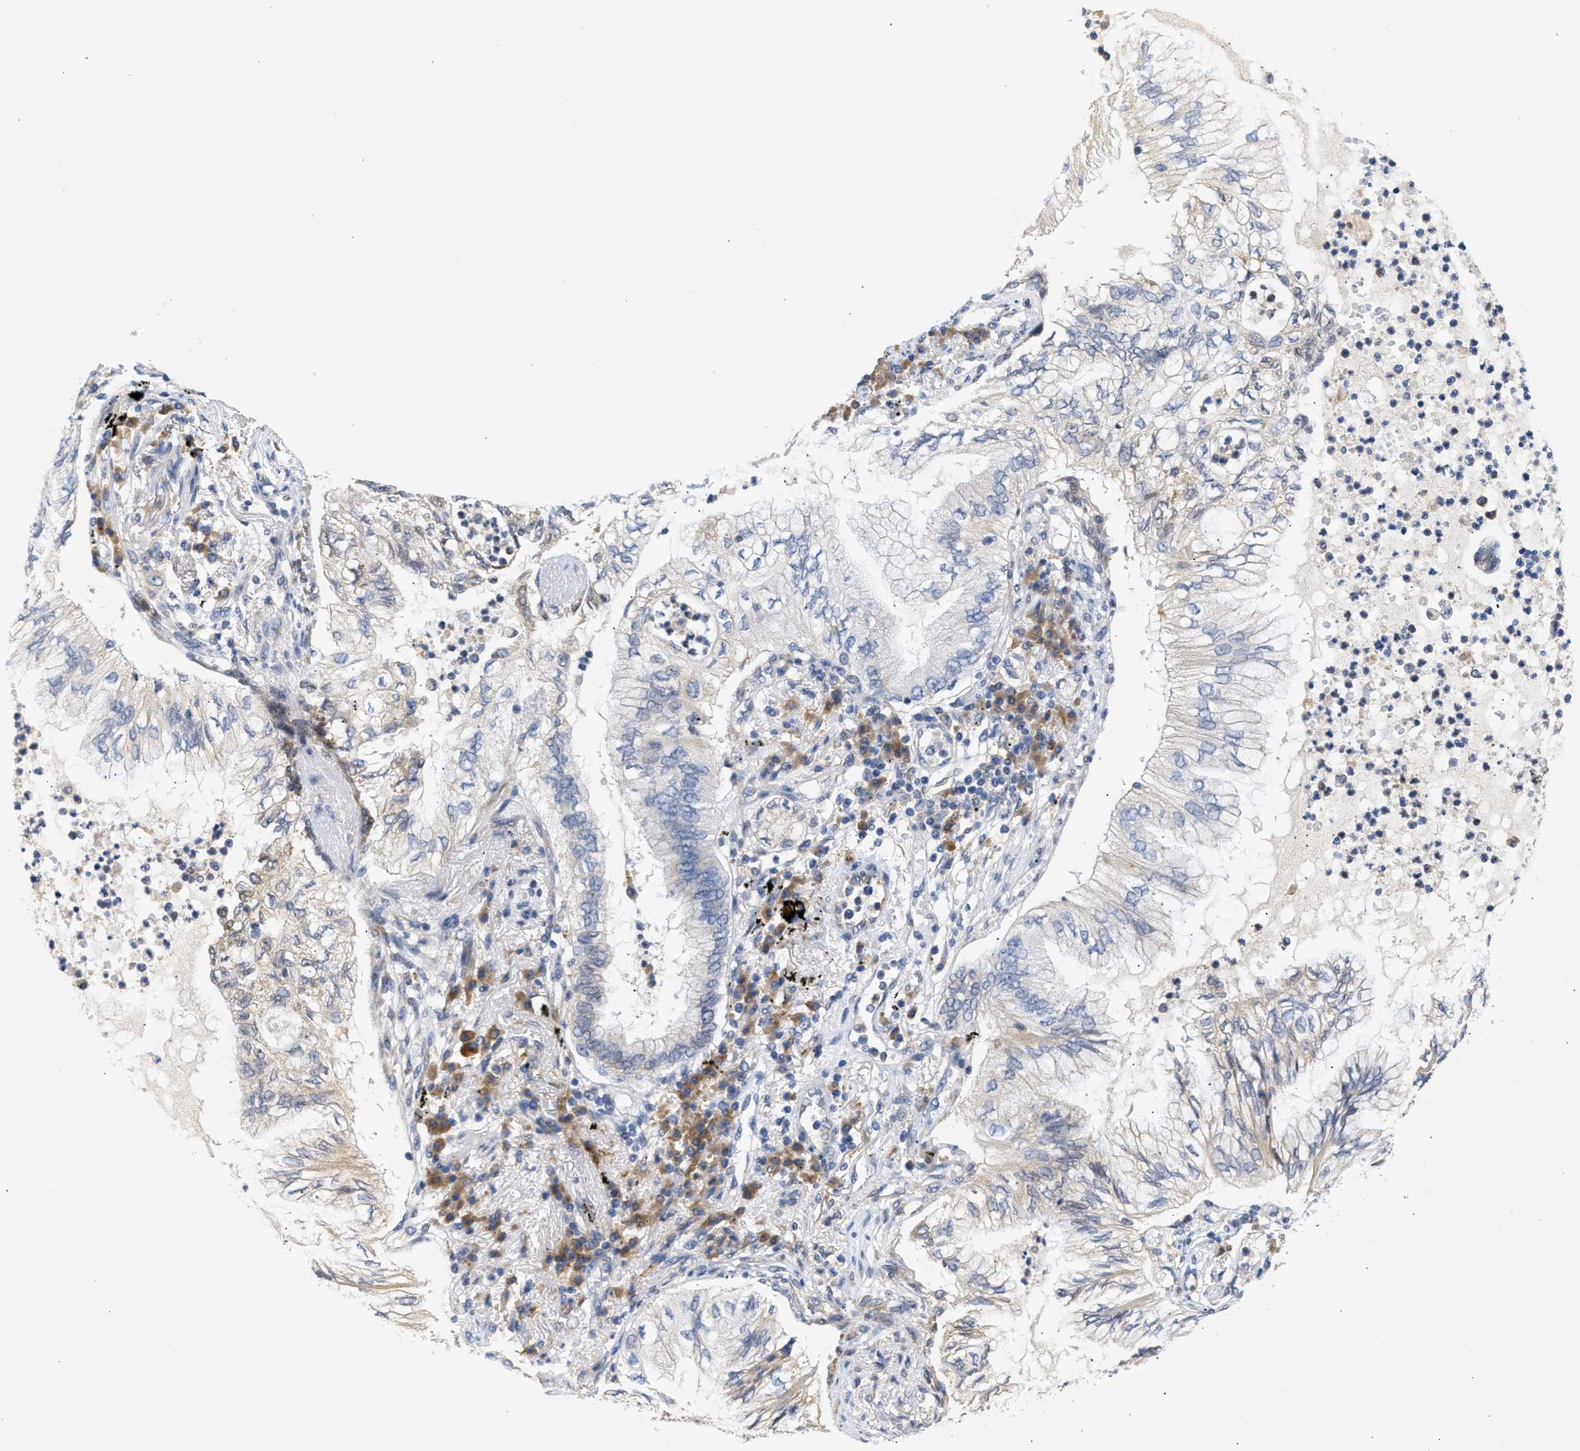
{"staining": {"intensity": "negative", "quantity": "none", "location": "none"}, "tissue": "lung cancer", "cell_type": "Tumor cells", "image_type": "cancer", "snomed": [{"axis": "morphology", "description": "Normal tissue, NOS"}, {"axis": "morphology", "description": "Adenocarcinoma, NOS"}, {"axis": "topography", "description": "Bronchus"}, {"axis": "topography", "description": "Lung"}], "caption": "A high-resolution histopathology image shows immunohistochemistry (IHC) staining of lung cancer (adenocarcinoma), which demonstrates no significant staining in tumor cells.", "gene": "TMED1", "patient": {"sex": "female", "age": 70}}